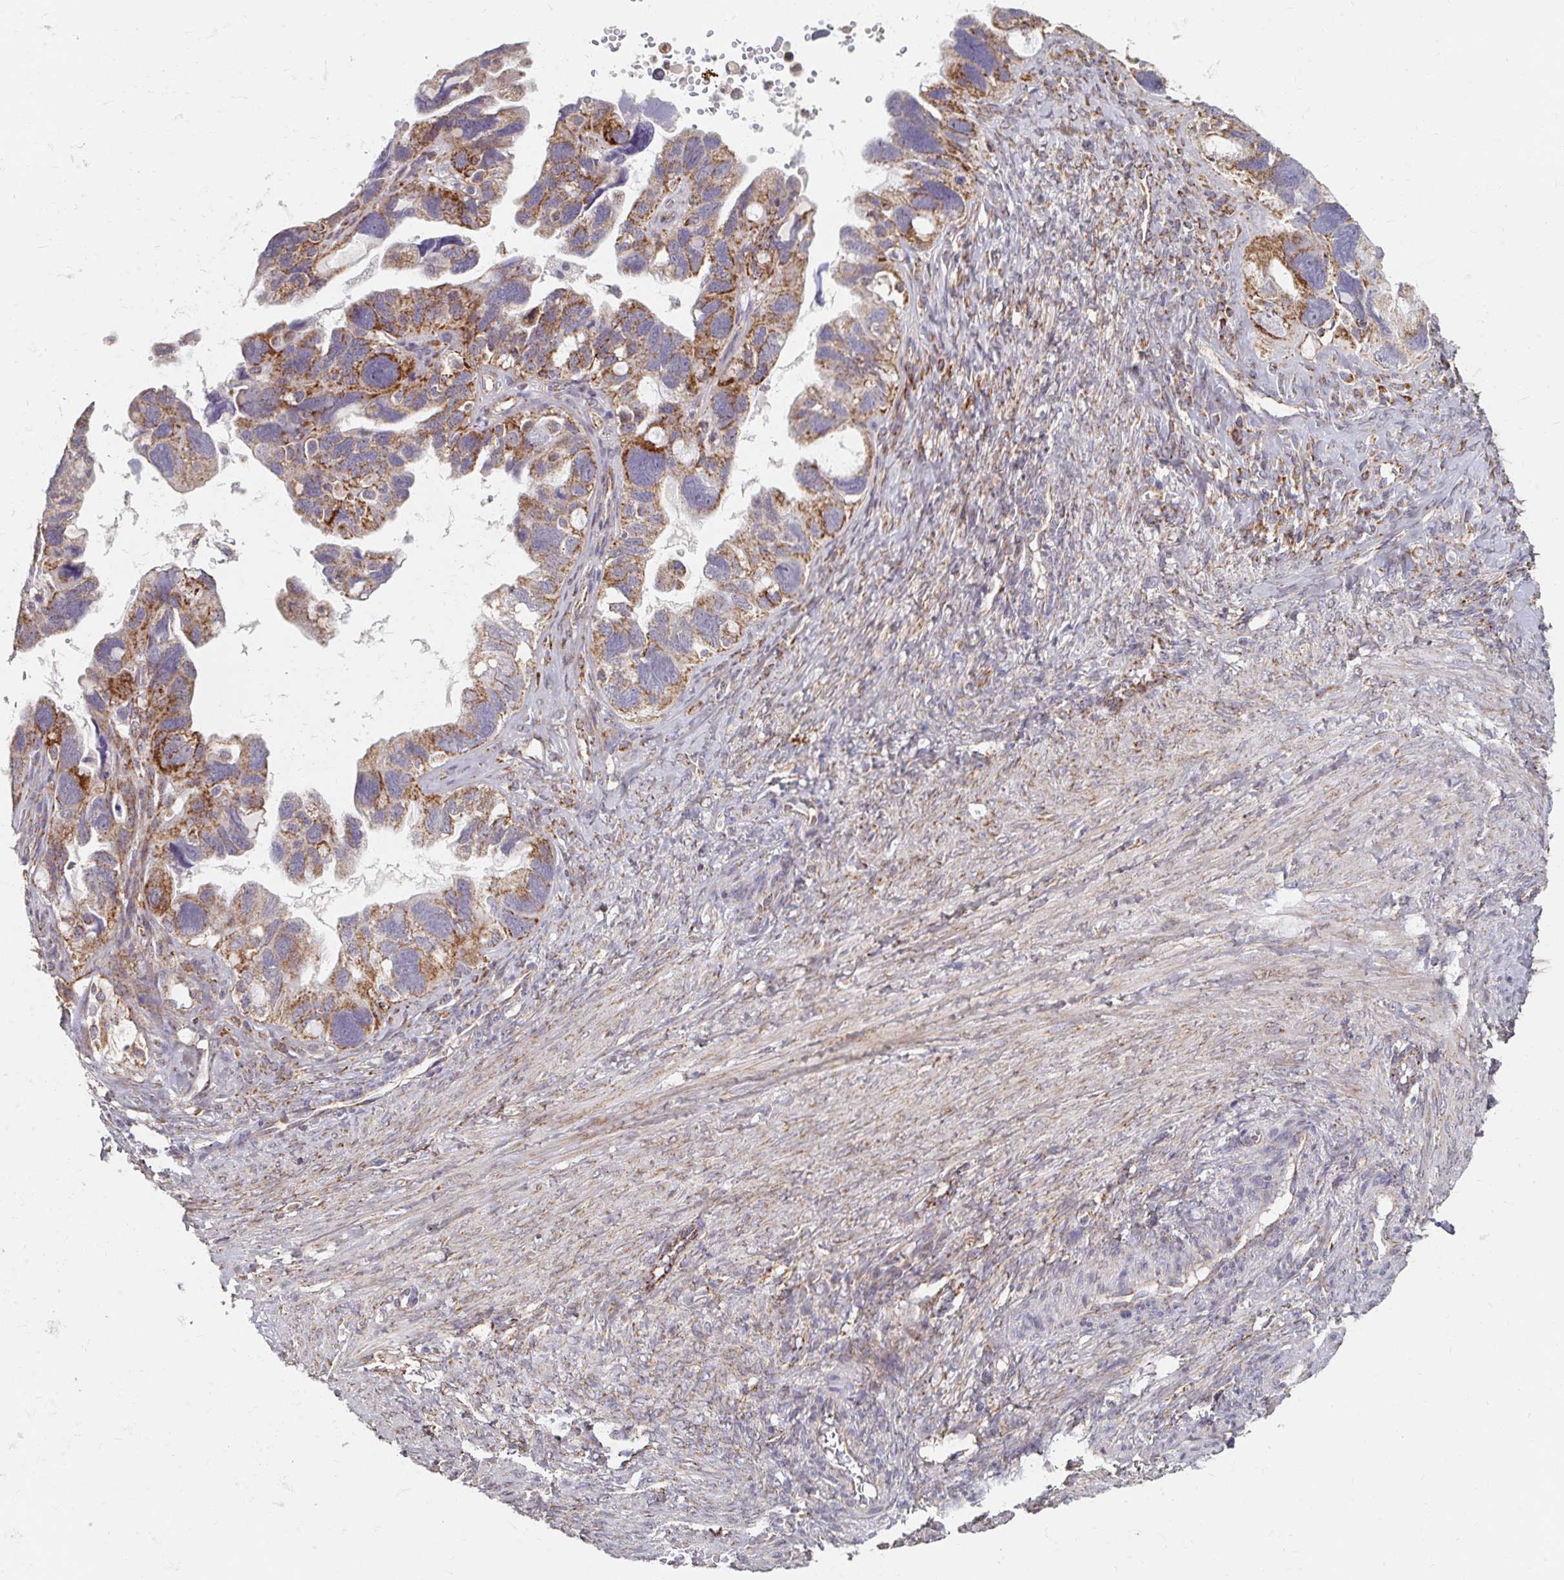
{"staining": {"intensity": "moderate", "quantity": ">75%", "location": "cytoplasmic/membranous"}, "tissue": "ovarian cancer", "cell_type": "Tumor cells", "image_type": "cancer", "snomed": [{"axis": "morphology", "description": "Cystadenocarcinoma, serous, NOS"}, {"axis": "topography", "description": "Ovary"}], "caption": "This is a photomicrograph of immunohistochemistry (IHC) staining of serous cystadenocarcinoma (ovarian), which shows moderate expression in the cytoplasmic/membranous of tumor cells.", "gene": "MAVS", "patient": {"sex": "female", "age": 60}}